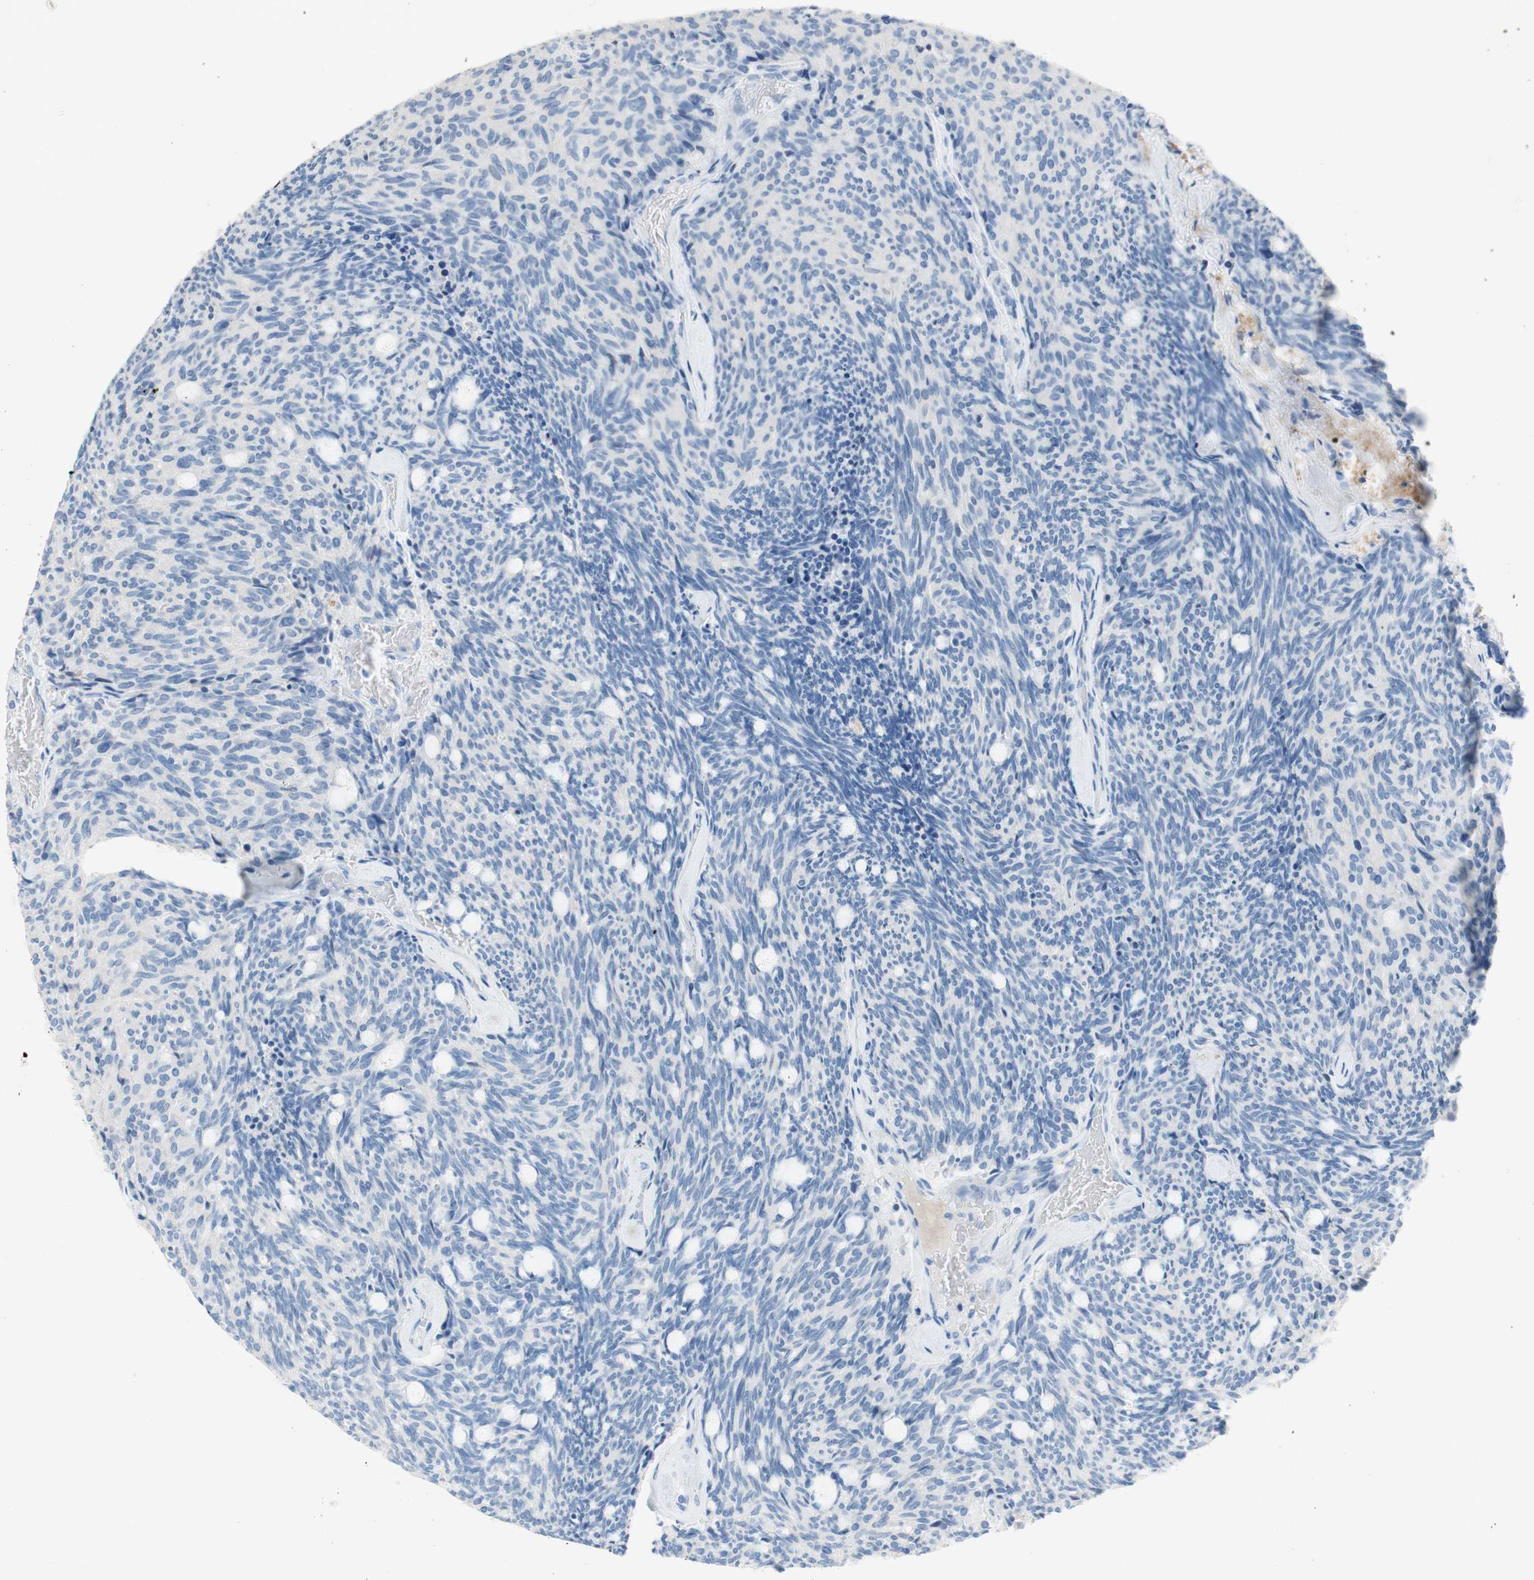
{"staining": {"intensity": "negative", "quantity": "none", "location": "none"}, "tissue": "carcinoid", "cell_type": "Tumor cells", "image_type": "cancer", "snomed": [{"axis": "morphology", "description": "Carcinoid, malignant, NOS"}, {"axis": "topography", "description": "Pancreas"}], "caption": "A high-resolution micrograph shows immunohistochemistry (IHC) staining of carcinoid, which demonstrates no significant expression in tumor cells.", "gene": "POLR2J3", "patient": {"sex": "female", "age": 54}}